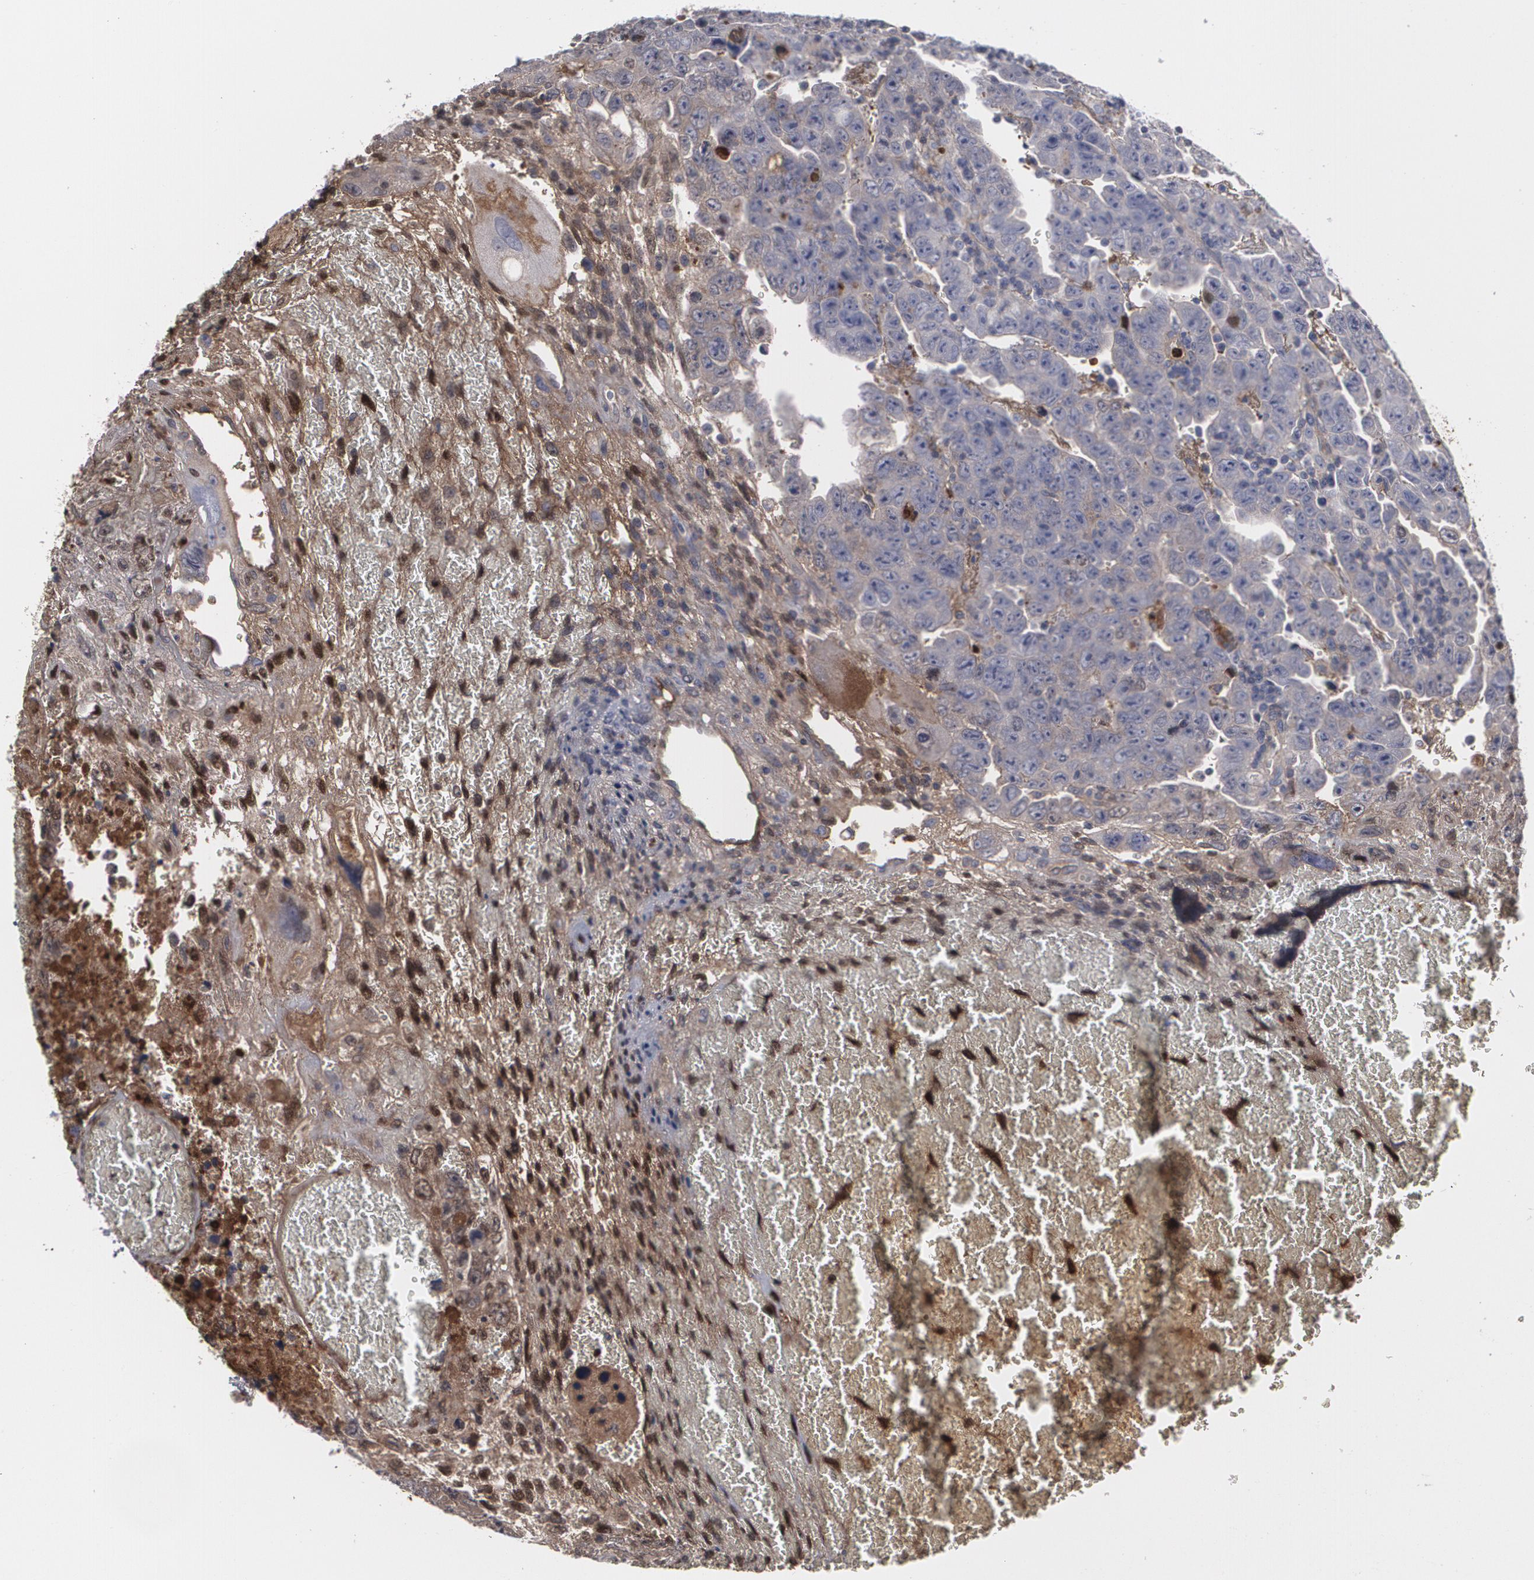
{"staining": {"intensity": "weak", "quantity": "<25%", "location": "cytoplasmic/membranous"}, "tissue": "testis cancer", "cell_type": "Tumor cells", "image_type": "cancer", "snomed": [{"axis": "morphology", "description": "Carcinoma, Embryonal, NOS"}, {"axis": "topography", "description": "Testis"}], "caption": "Image shows no significant protein expression in tumor cells of testis embryonal carcinoma.", "gene": "LRG1", "patient": {"sex": "male", "age": 28}}